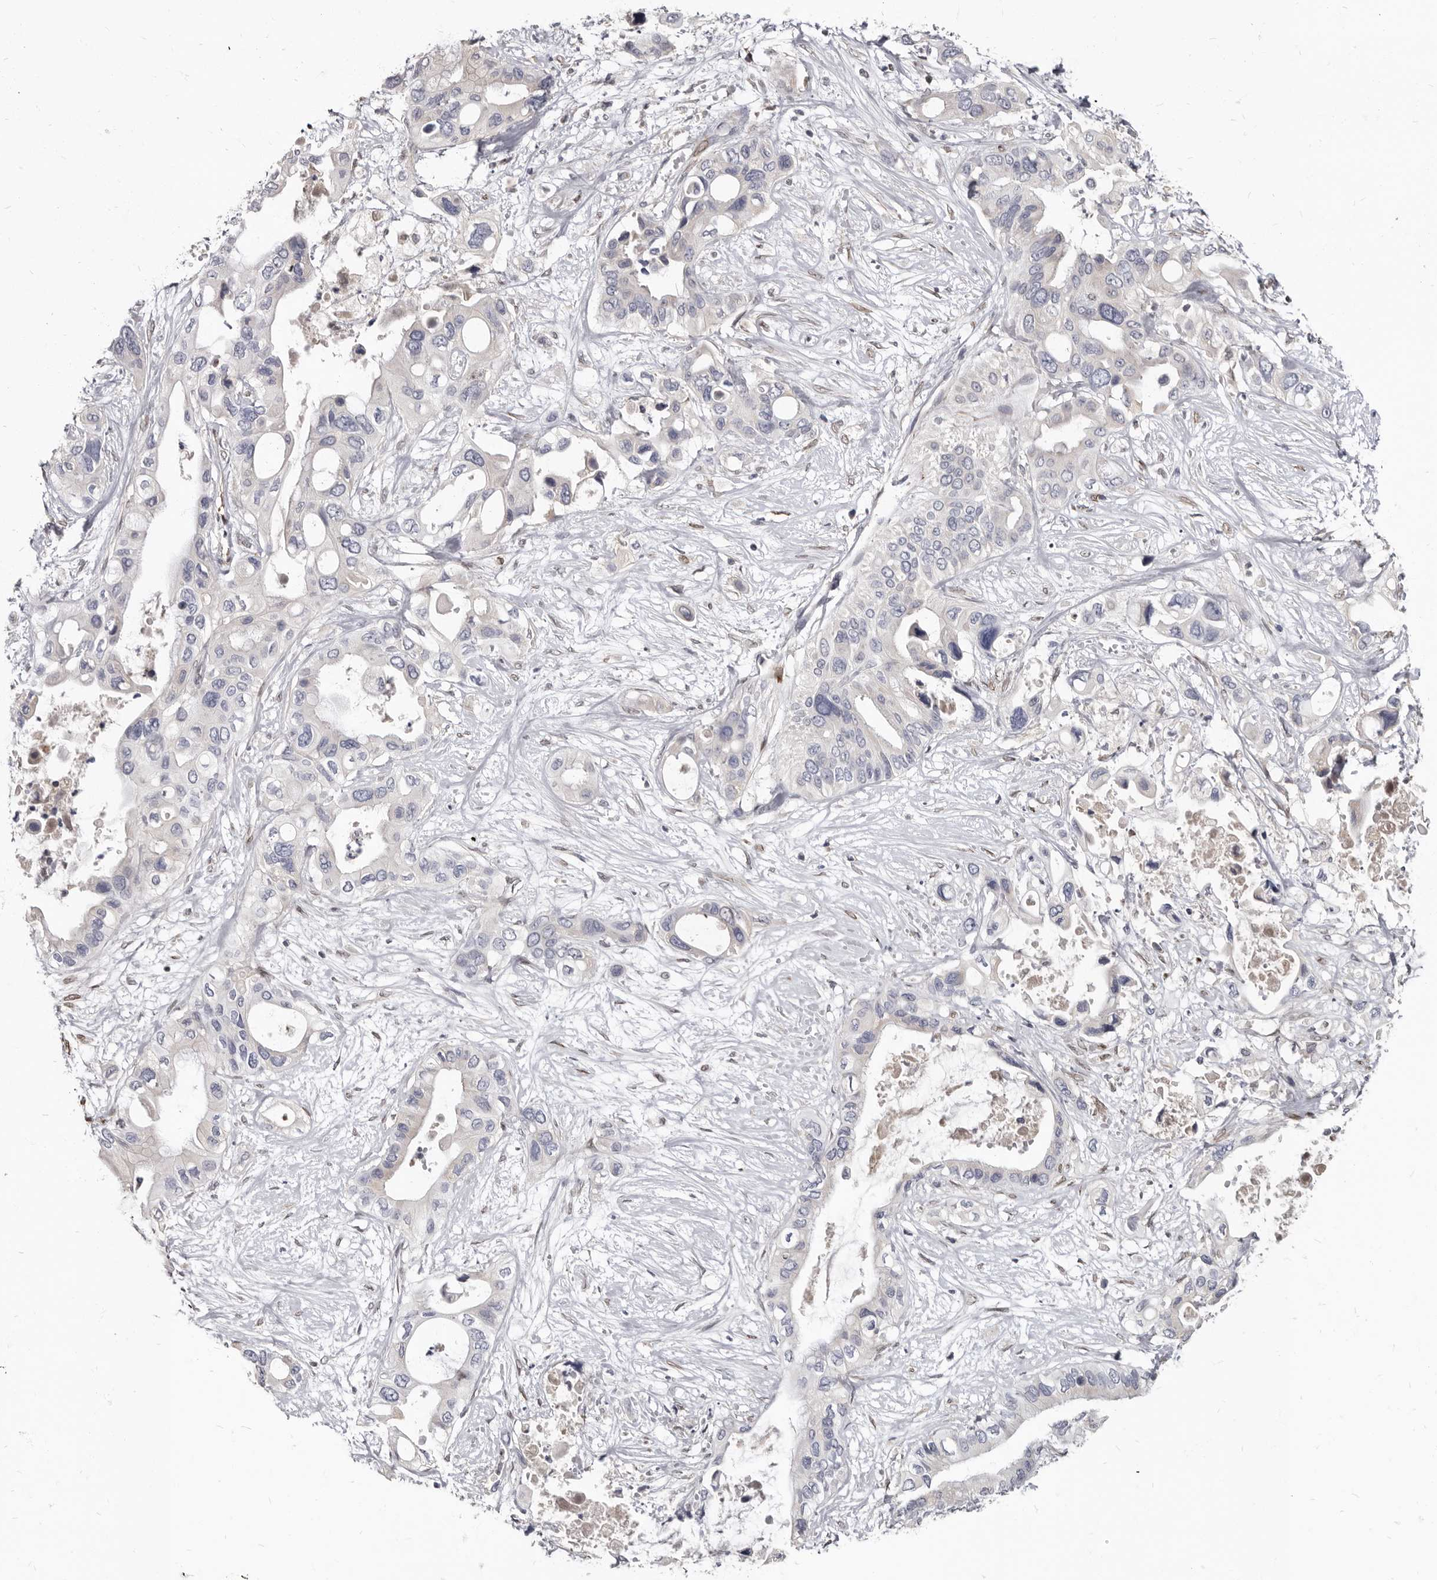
{"staining": {"intensity": "negative", "quantity": "none", "location": "none"}, "tissue": "pancreatic cancer", "cell_type": "Tumor cells", "image_type": "cancer", "snomed": [{"axis": "morphology", "description": "Adenocarcinoma, NOS"}, {"axis": "topography", "description": "Pancreas"}], "caption": "Human adenocarcinoma (pancreatic) stained for a protein using immunohistochemistry reveals no expression in tumor cells.", "gene": "MRGPRF", "patient": {"sex": "male", "age": 66}}